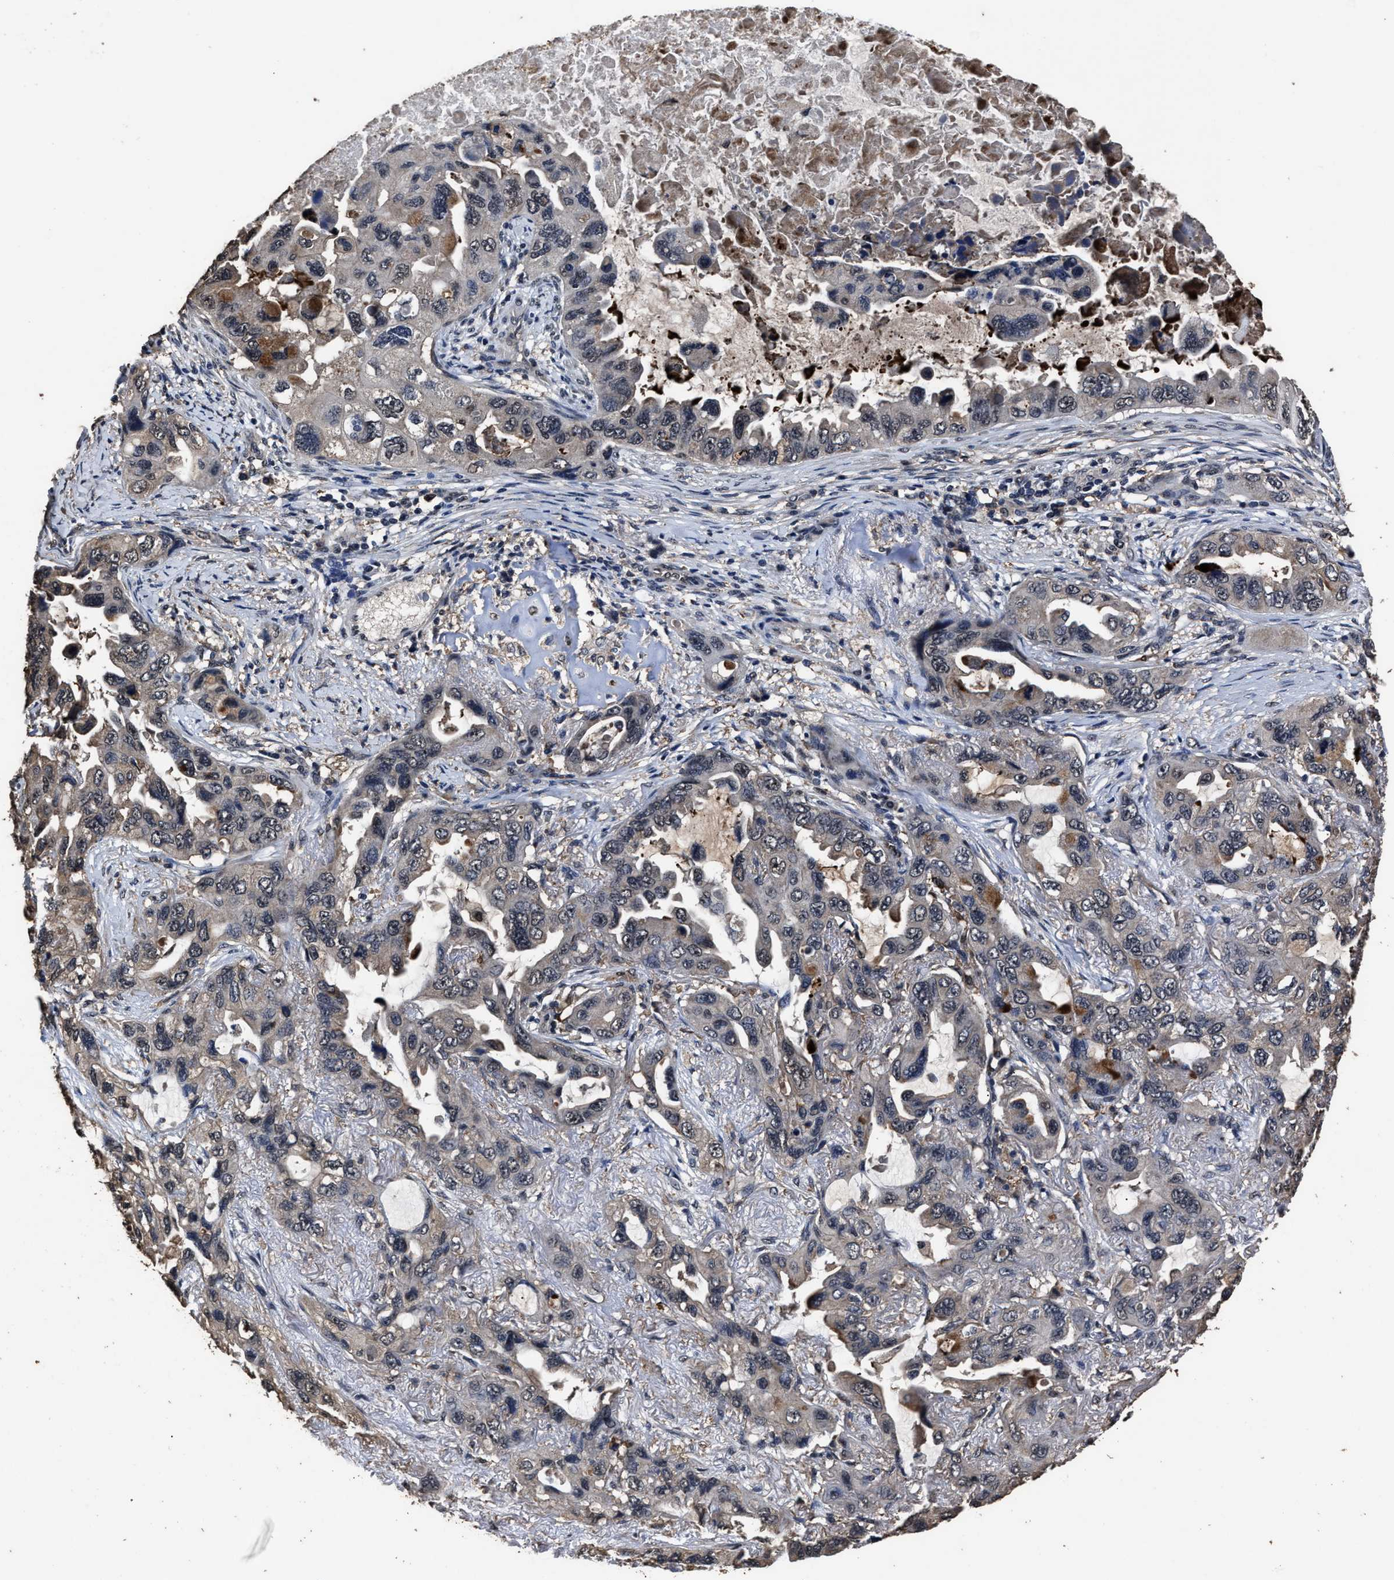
{"staining": {"intensity": "weak", "quantity": "<25%", "location": "cytoplasmic/membranous"}, "tissue": "lung cancer", "cell_type": "Tumor cells", "image_type": "cancer", "snomed": [{"axis": "morphology", "description": "Squamous cell carcinoma, NOS"}, {"axis": "topography", "description": "Lung"}], "caption": "There is no significant staining in tumor cells of lung cancer.", "gene": "RSBN1L", "patient": {"sex": "female", "age": 73}}